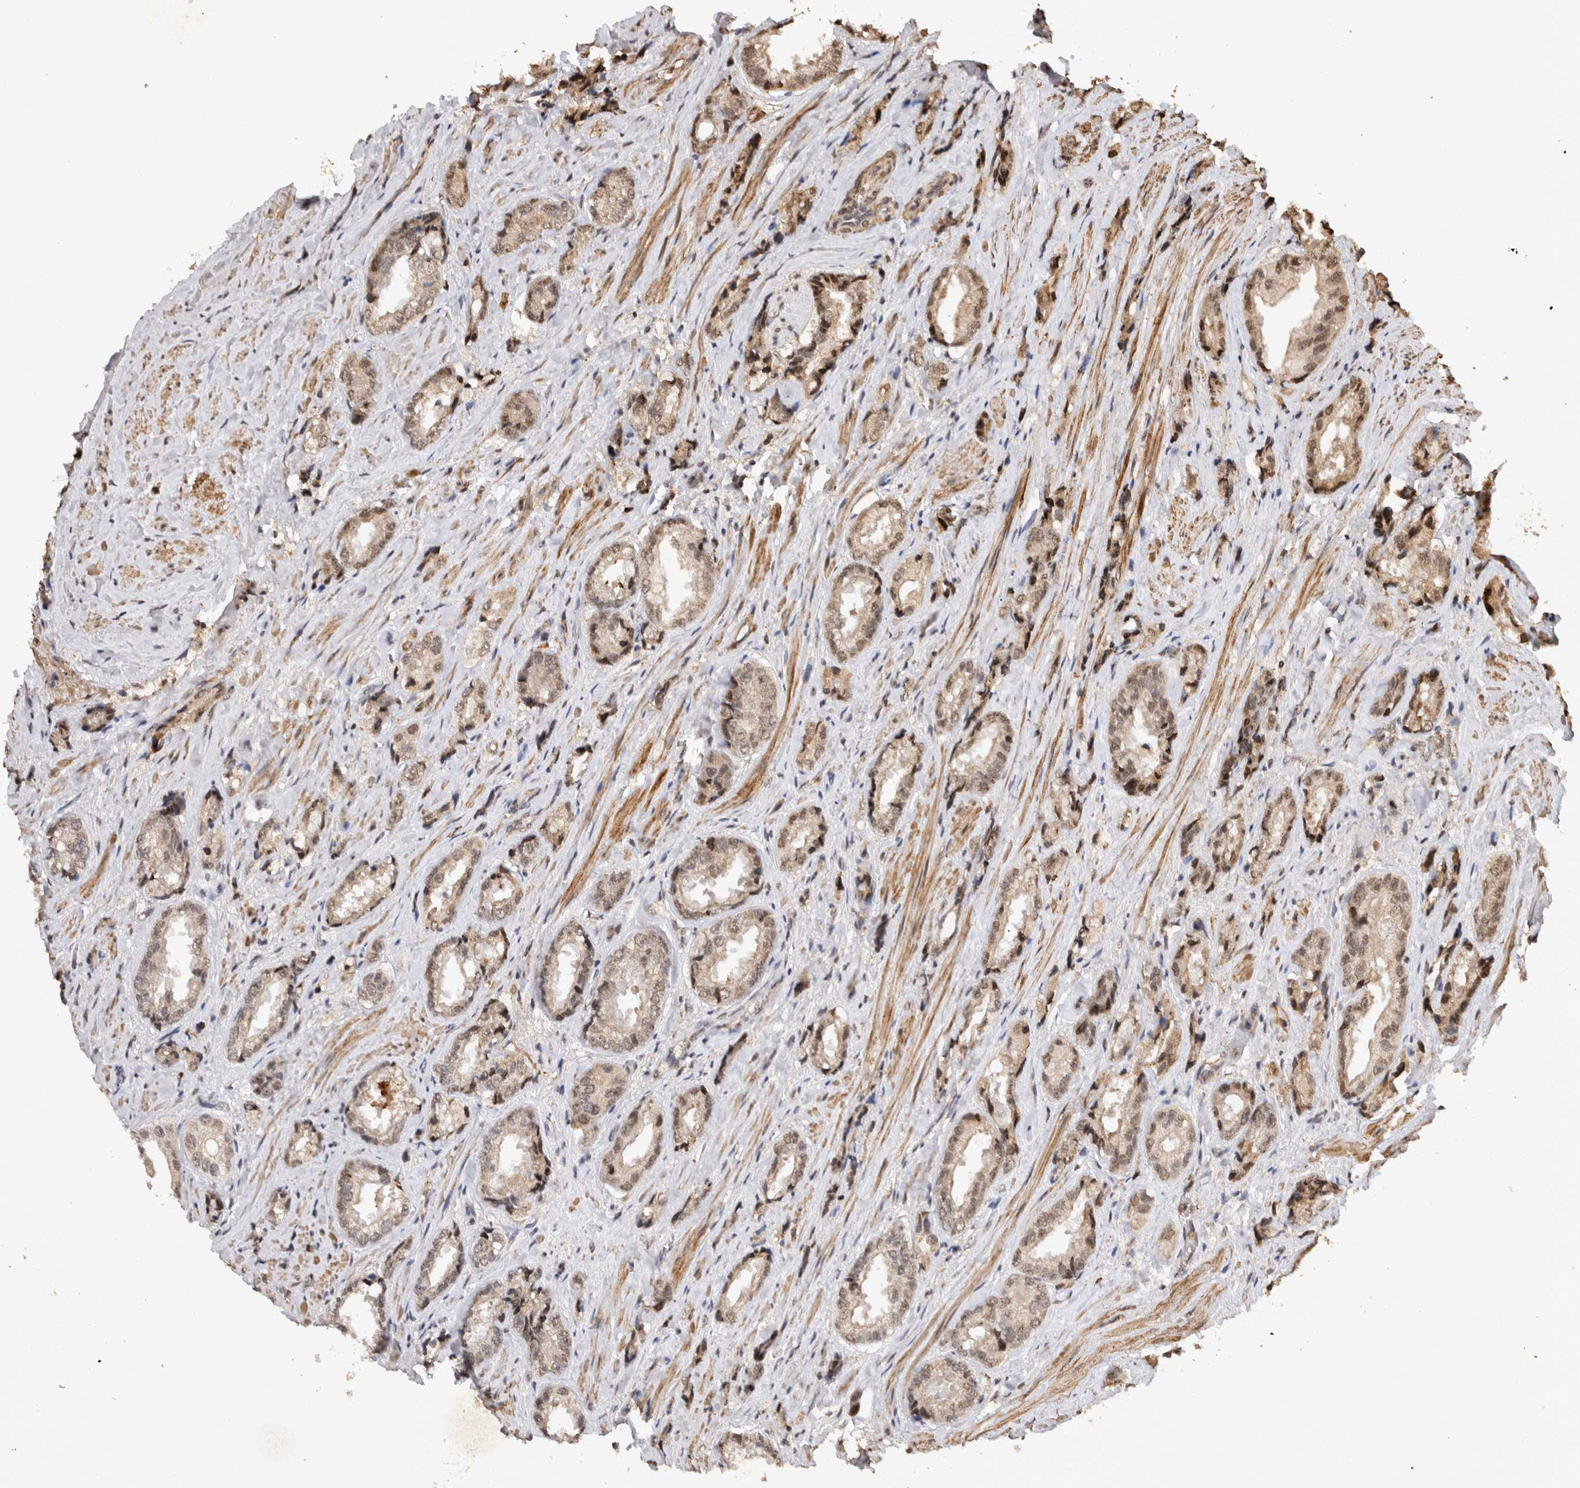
{"staining": {"intensity": "strong", "quantity": "<25%", "location": "cytoplasmic/membranous,nuclear"}, "tissue": "prostate cancer", "cell_type": "Tumor cells", "image_type": "cancer", "snomed": [{"axis": "morphology", "description": "Adenocarcinoma, High grade"}, {"axis": "topography", "description": "Prostate"}], "caption": "This is a micrograph of immunohistochemistry staining of prostate cancer, which shows strong positivity in the cytoplasmic/membranous and nuclear of tumor cells.", "gene": "KEAP1", "patient": {"sex": "male", "age": 61}}